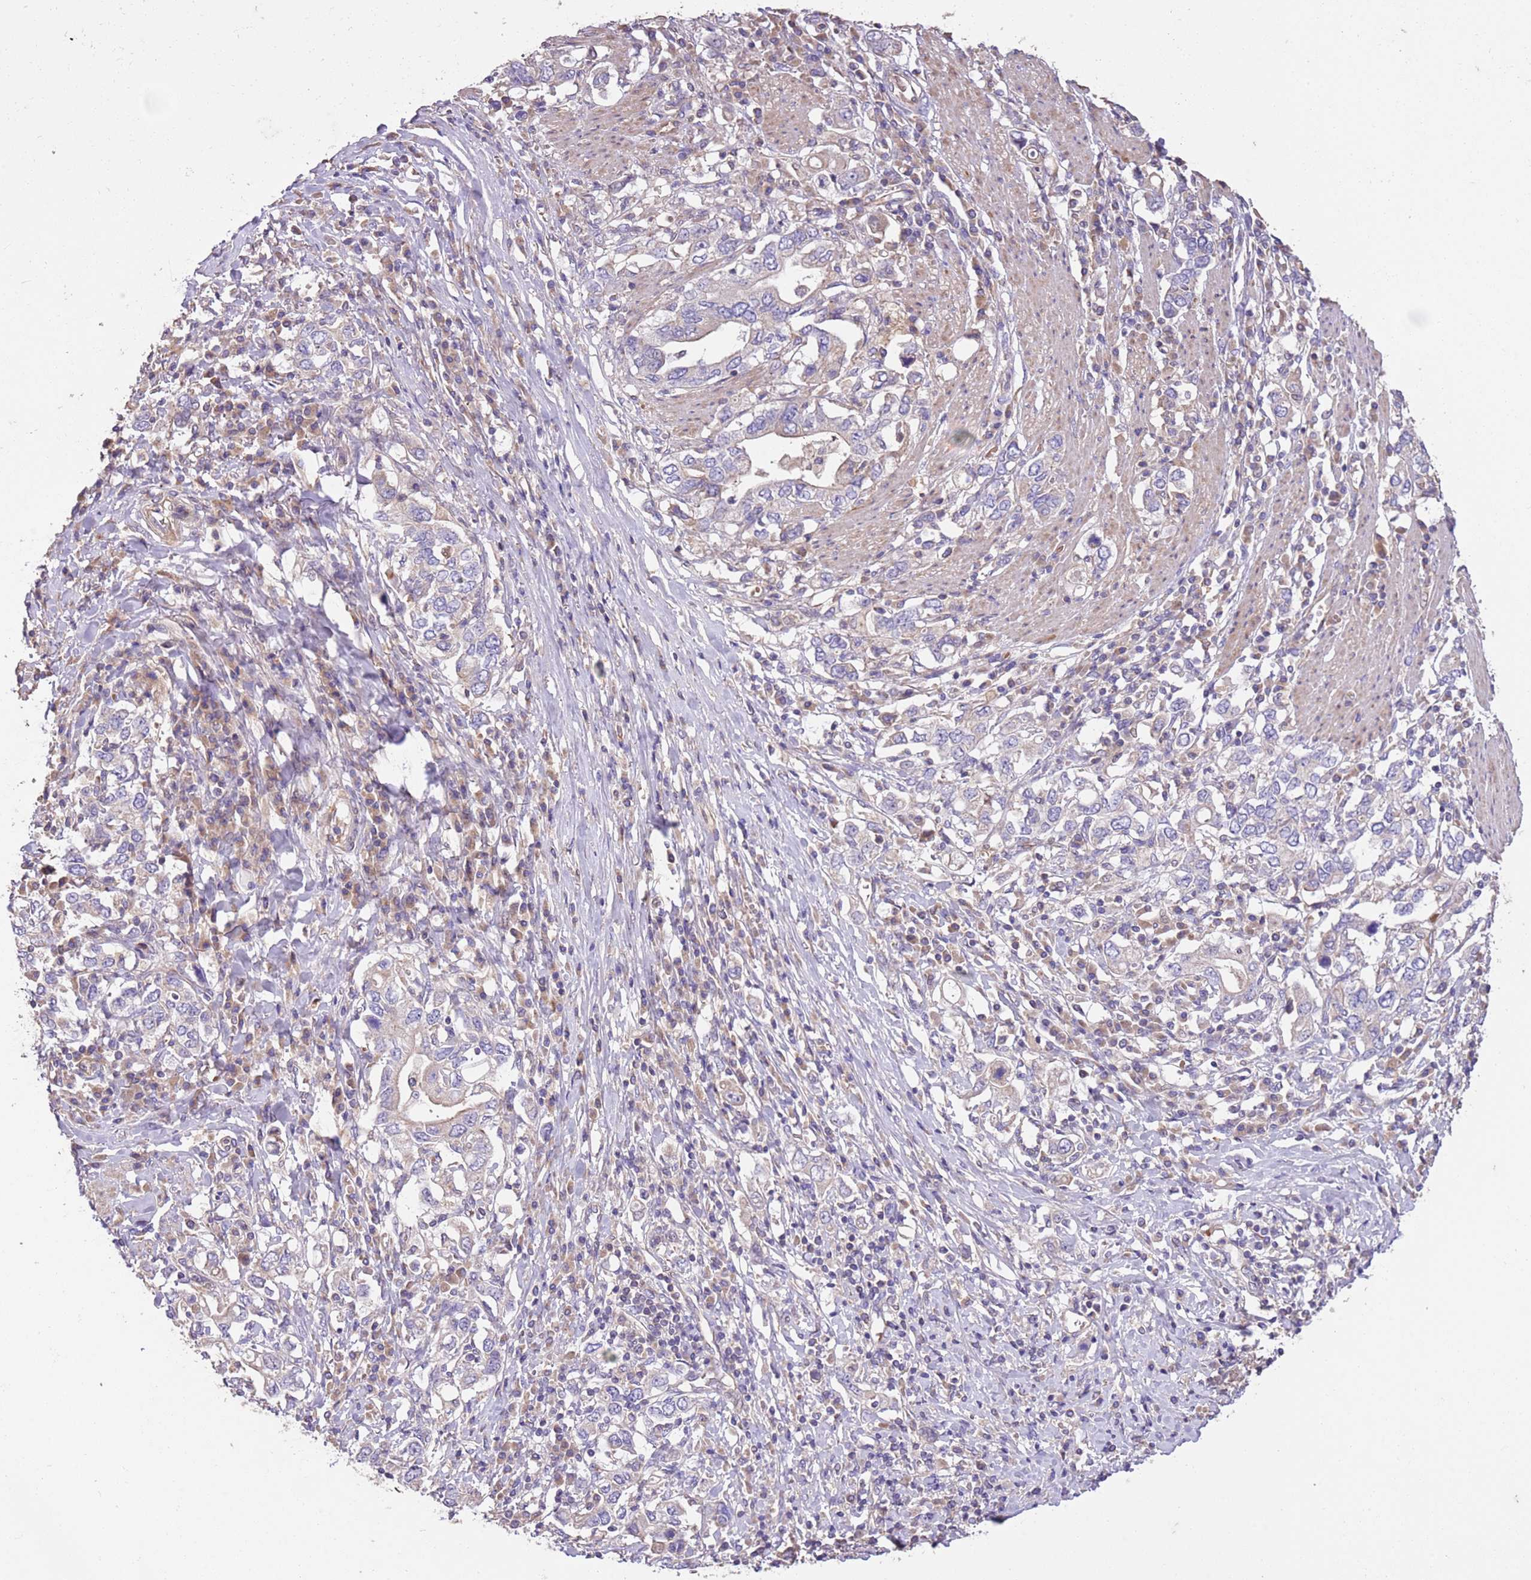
{"staining": {"intensity": "negative", "quantity": "none", "location": "none"}, "tissue": "stomach cancer", "cell_type": "Tumor cells", "image_type": "cancer", "snomed": [{"axis": "morphology", "description": "Adenocarcinoma, NOS"}, {"axis": "topography", "description": "Stomach, upper"}, {"axis": "topography", "description": "Stomach"}], "caption": "DAB (3,3'-diaminobenzidine) immunohistochemical staining of human stomach adenocarcinoma displays no significant staining in tumor cells.", "gene": "FAM89B", "patient": {"sex": "male", "age": 62}}